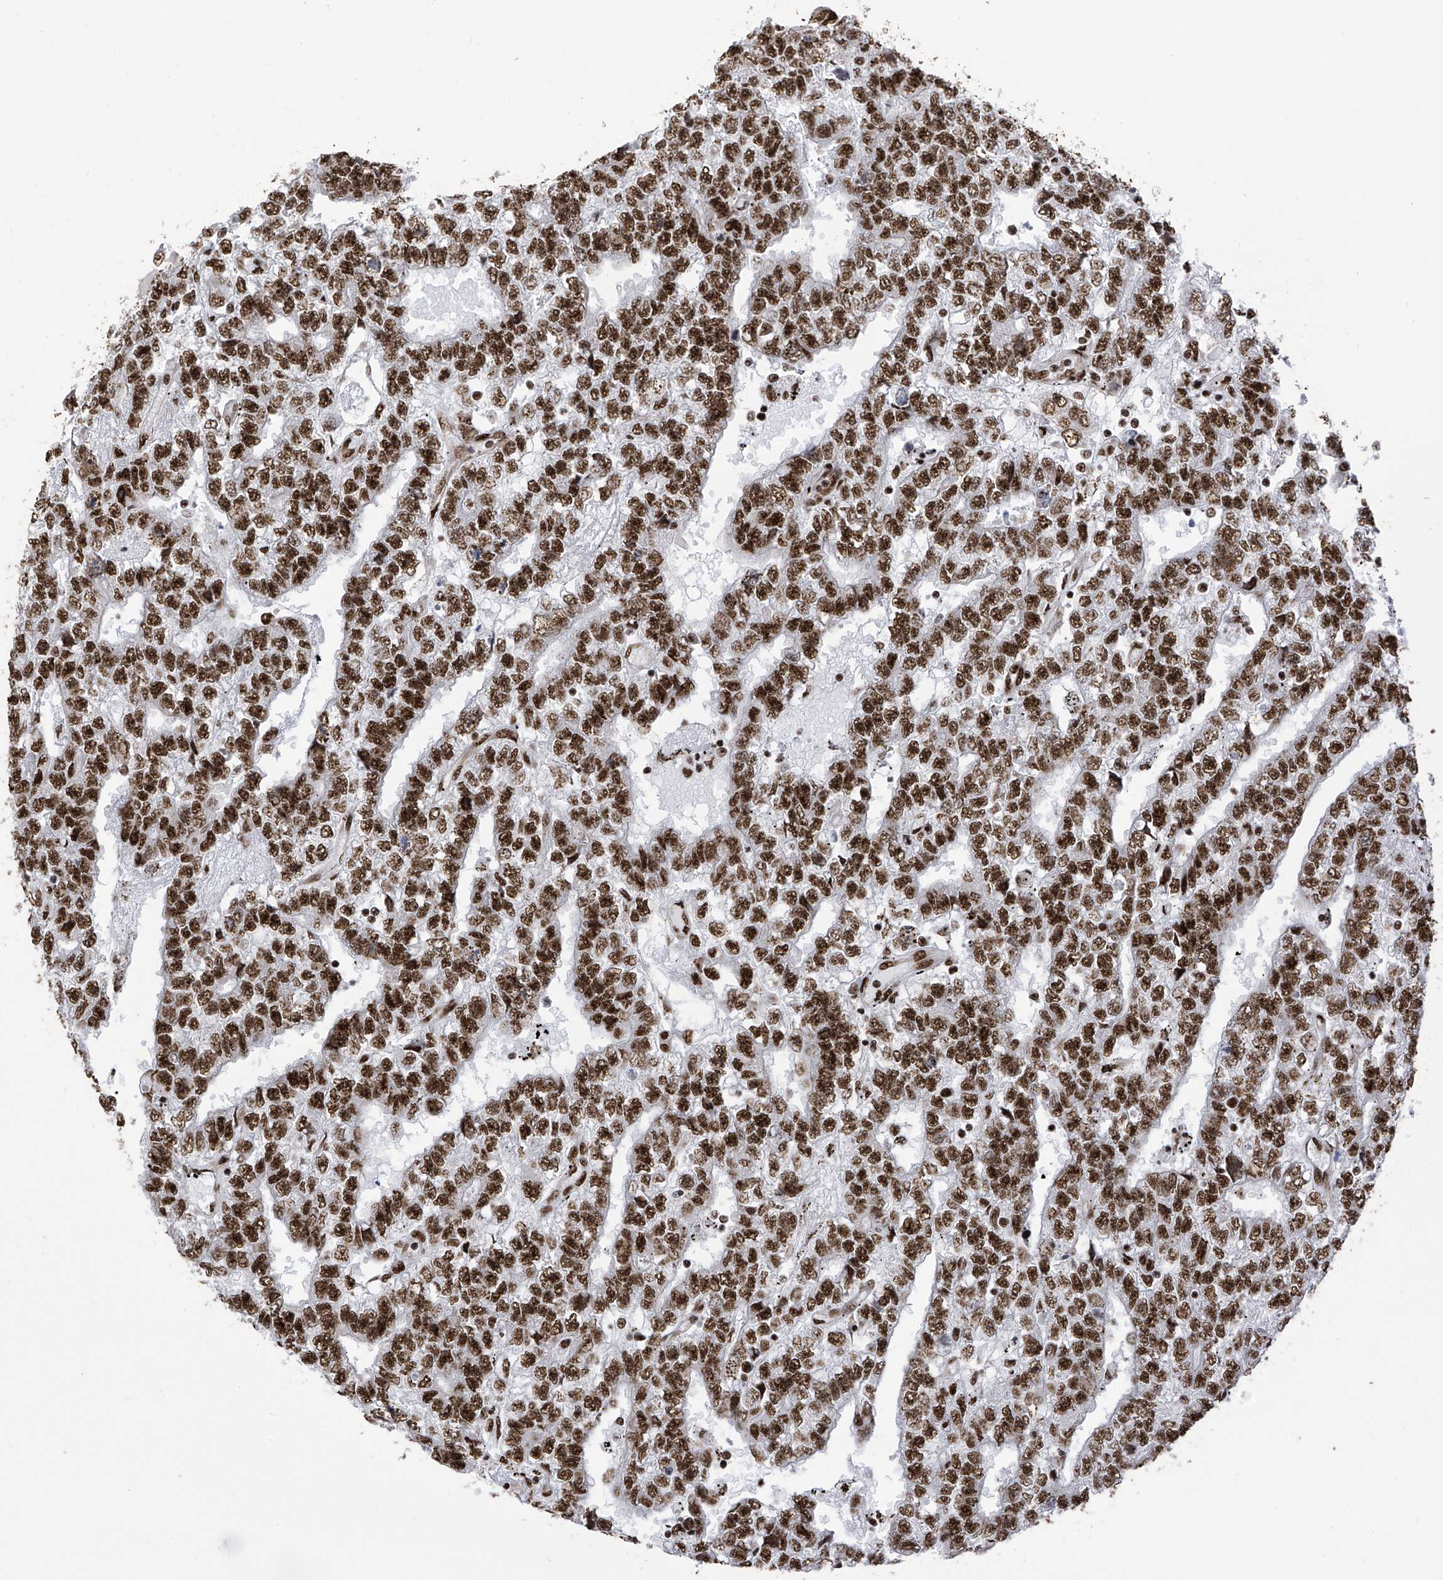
{"staining": {"intensity": "strong", "quantity": ">75%", "location": "nuclear"}, "tissue": "testis cancer", "cell_type": "Tumor cells", "image_type": "cancer", "snomed": [{"axis": "morphology", "description": "Carcinoma, Embryonal, NOS"}, {"axis": "topography", "description": "Testis"}], "caption": "Human testis cancer stained with a protein marker shows strong staining in tumor cells.", "gene": "APLF", "patient": {"sex": "male", "age": 25}}